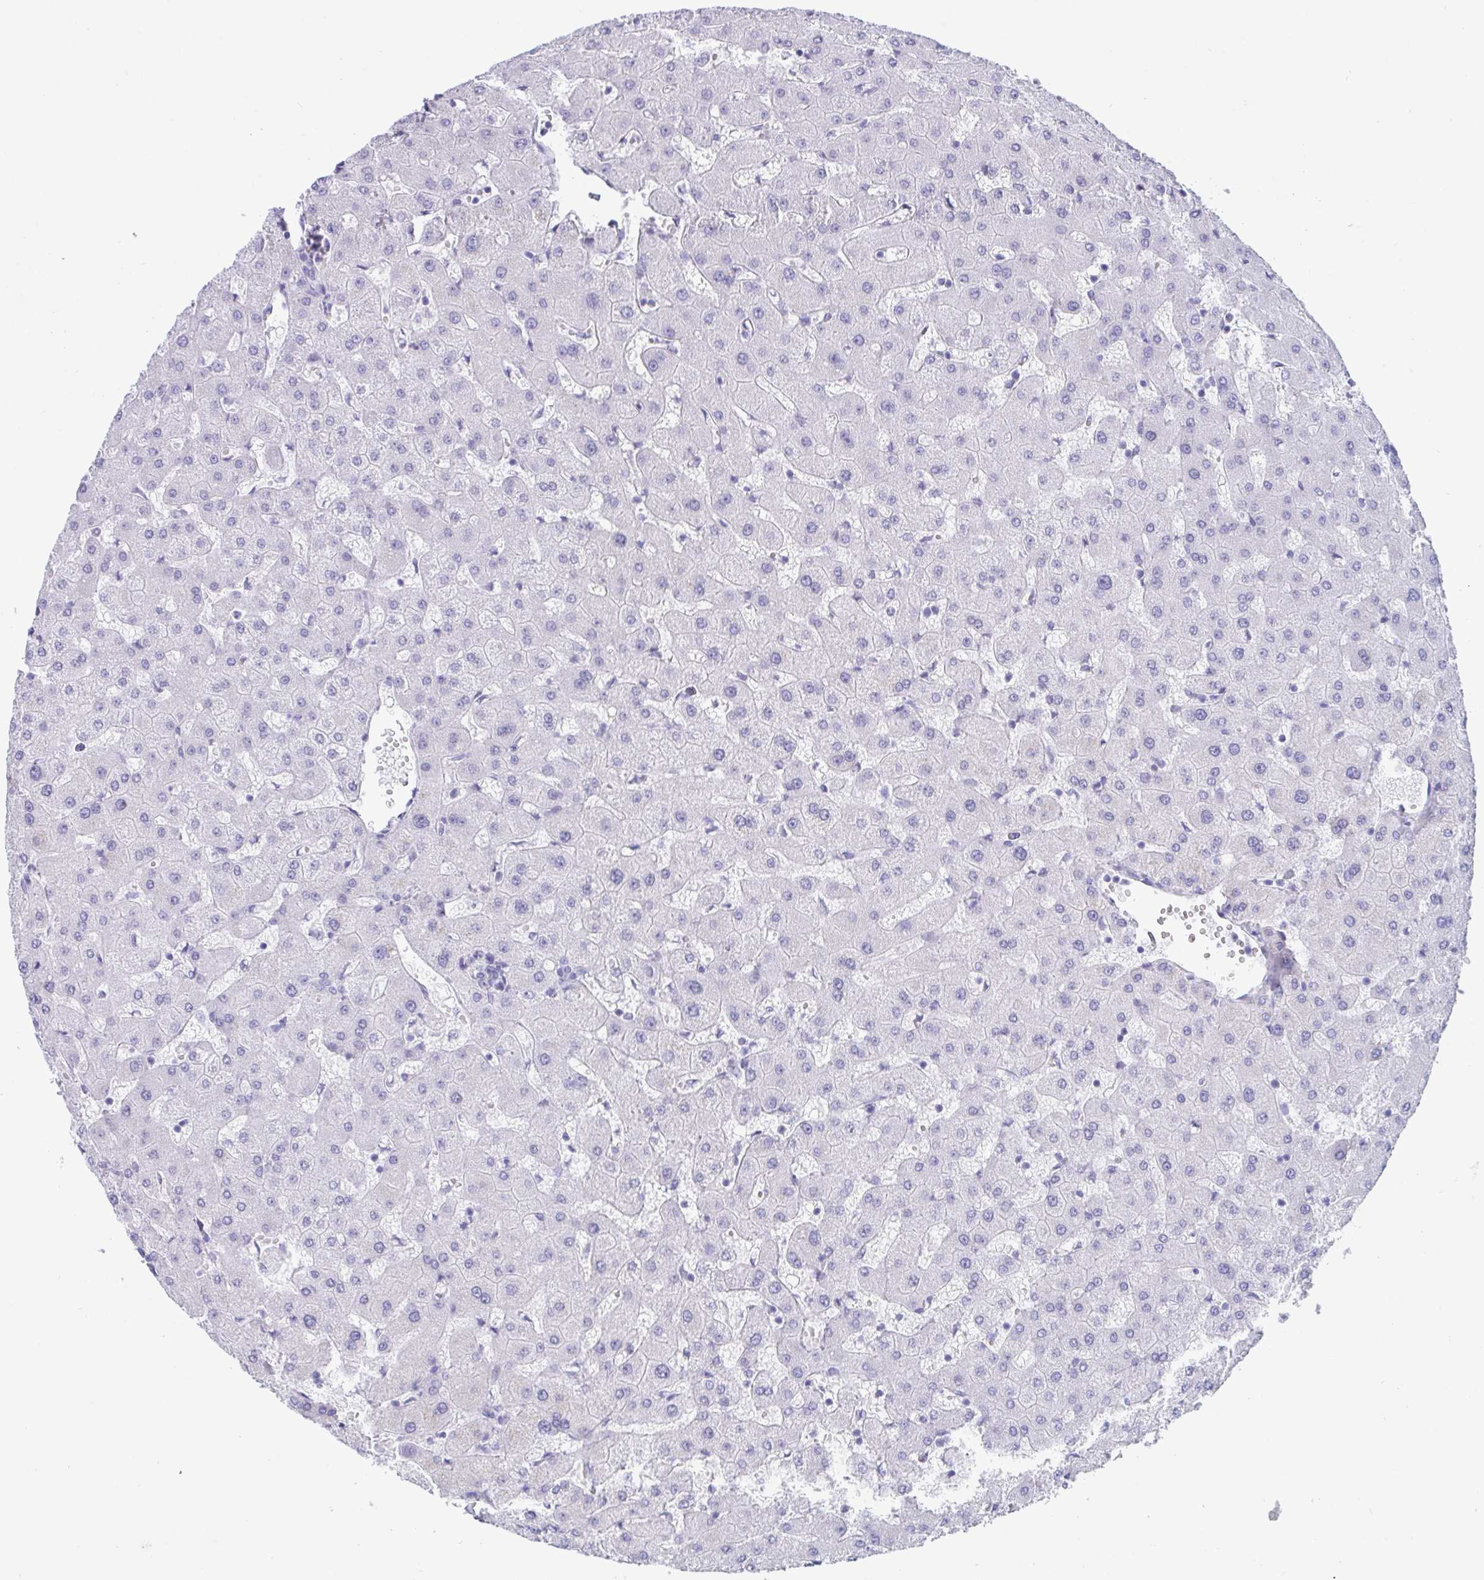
{"staining": {"intensity": "negative", "quantity": "none", "location": "none"}, "tissue": "liver", "cell_type": "Cholangiocytes", "image_type": "normal", "snomed": [{"axis": "morphology", "description": "Normal tissue, NOS"}, {"axis": "topography", "description": "Liver"}], "caption": "IHC of normal liver shows no staining in cholangiocytes. (Stains: DAB immunohistochemistry with hematoxylin counter stain, Microscopy: brightfield microscopy at high magnification).", "gene": "CDX4", "patient": {"sex": "female", "age": 63}}